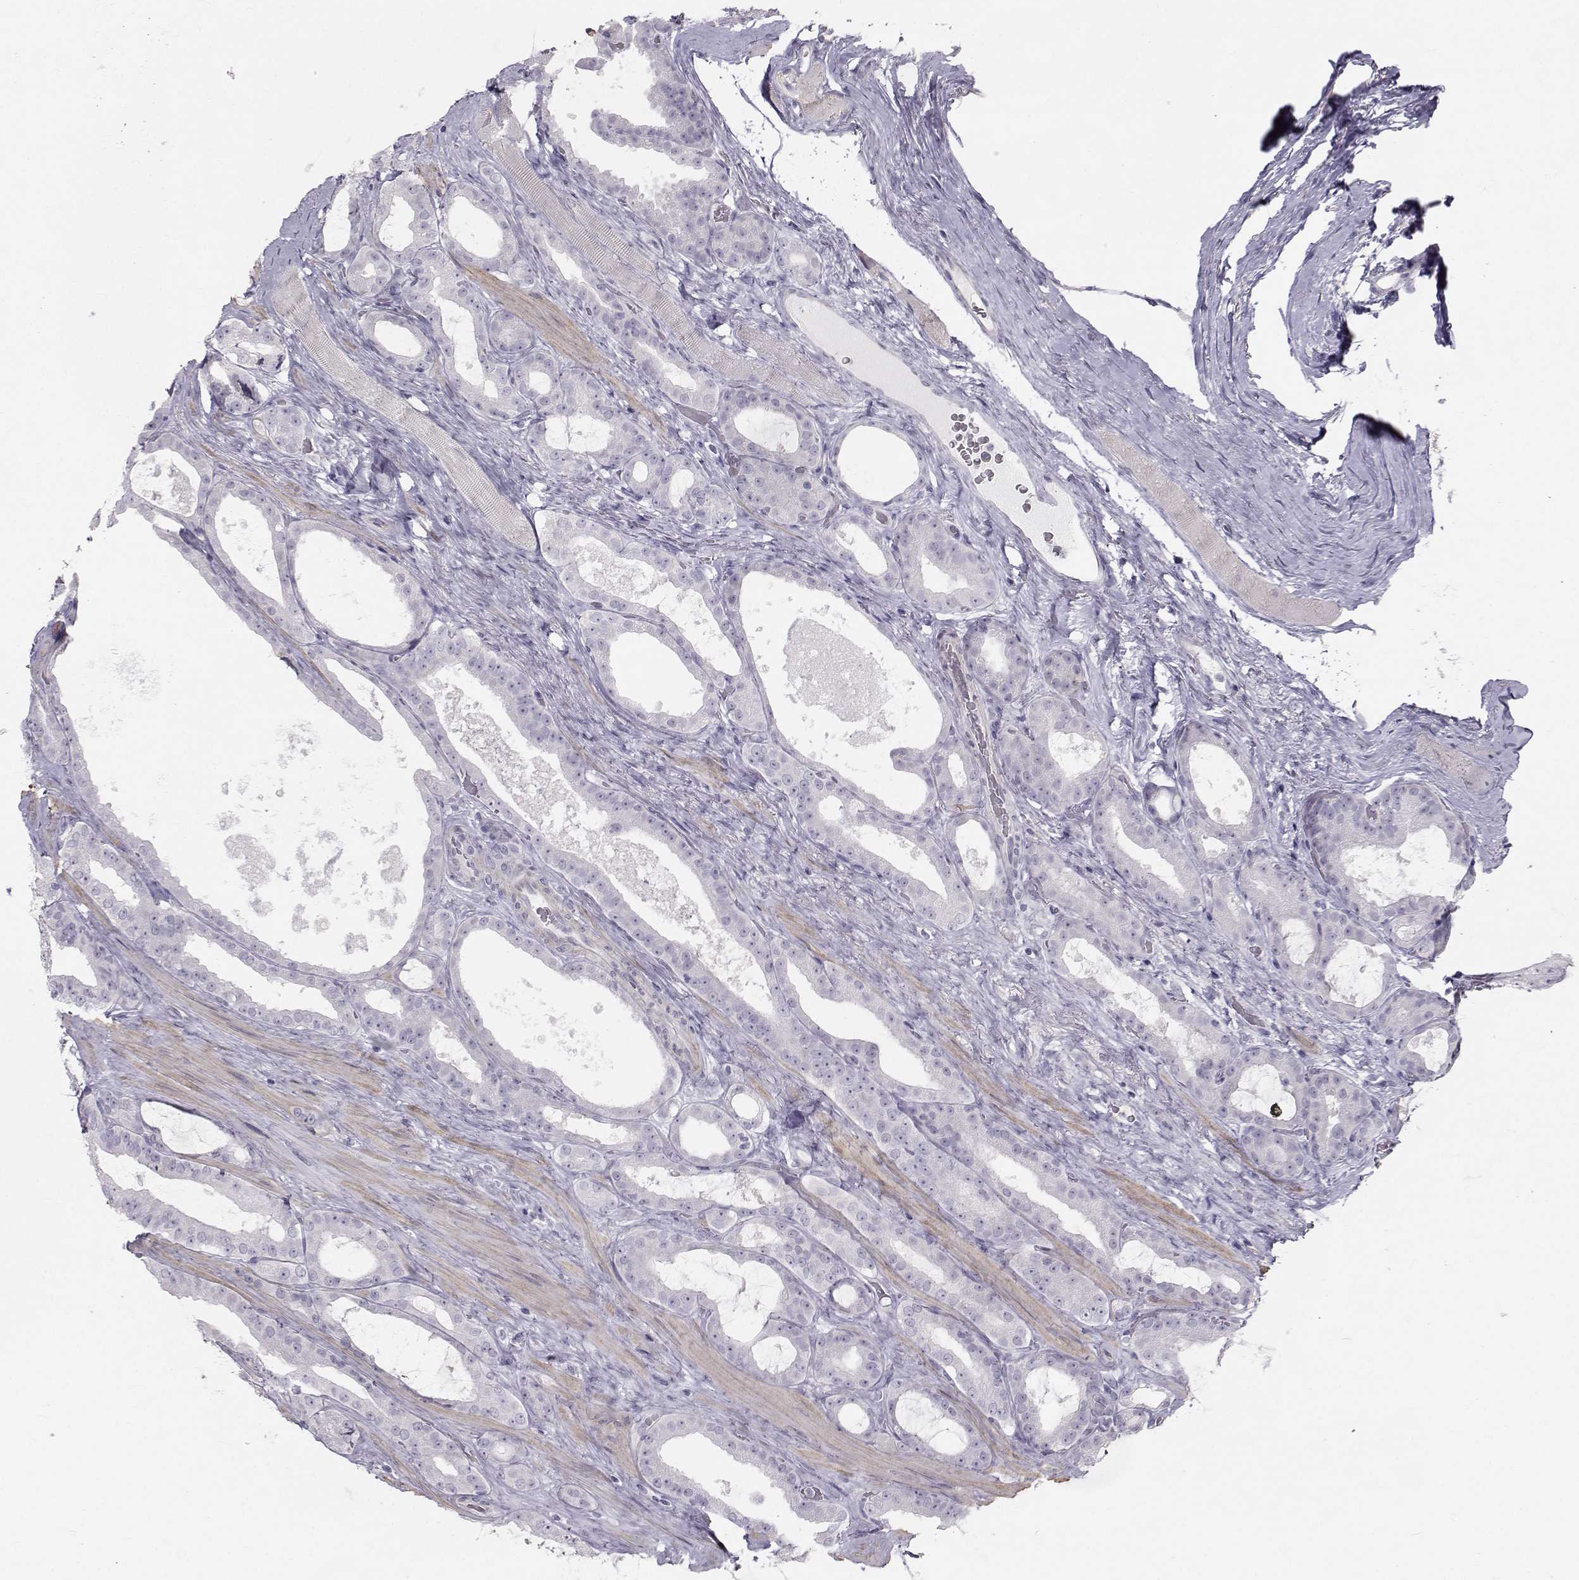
{"staining": {"intensity": "negative", "quantity": "none", "location": "none"}, "tissue": "prostate cancer", "cell_type": "Tumor cells", "image_type": "cancer", "snomed": [{"axis": "morphology", "description": "Adenocarcinoma, NOS"}, {"axis": "topography", "description": "Prostate"}], "caption": "Immunohistochemistry of human prostate cancer (adenocarcinoma) displays no staining in tumor cells.", "gene": "GARIN3", "patient": {"sex": "male", "age": 67}}